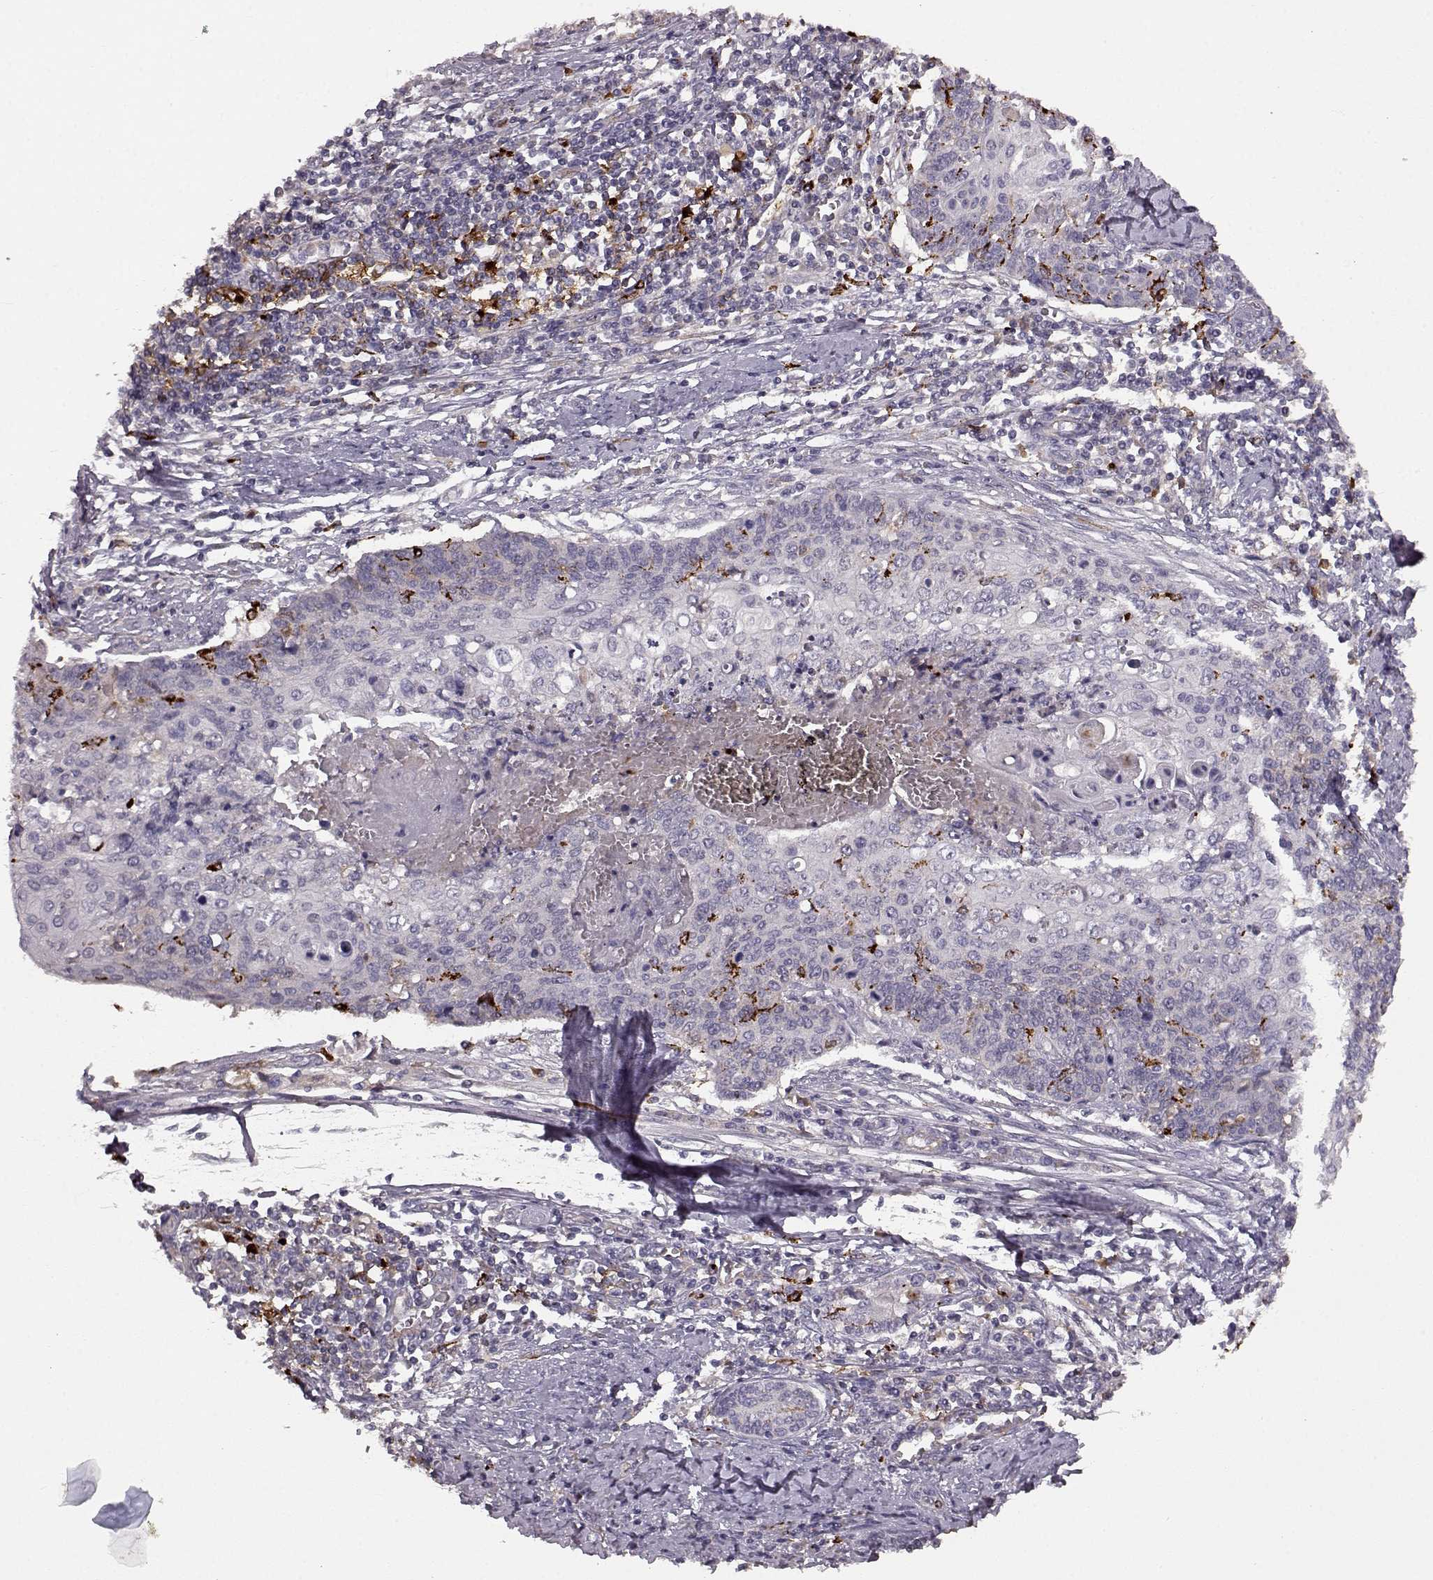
{"staining": {"intensity": "negative", "quantity": "none", "location": "none"}, "tissue": "cervical cancer", "cell_type": "Tumor cells", "image_type": "cancer", "snomed": [{"axis": "morphology", "description": "Squamous cell carcinoma, NOS"}, {"axis": "topography", "description": "Cervix"}], "caption": "Squamous cell carcinoma (cervical) was stained to show a protein in brown. There is no significant staining in tumor cells.", "gene": "CCNF", "patient": {"sex": "female", "age": 39}}